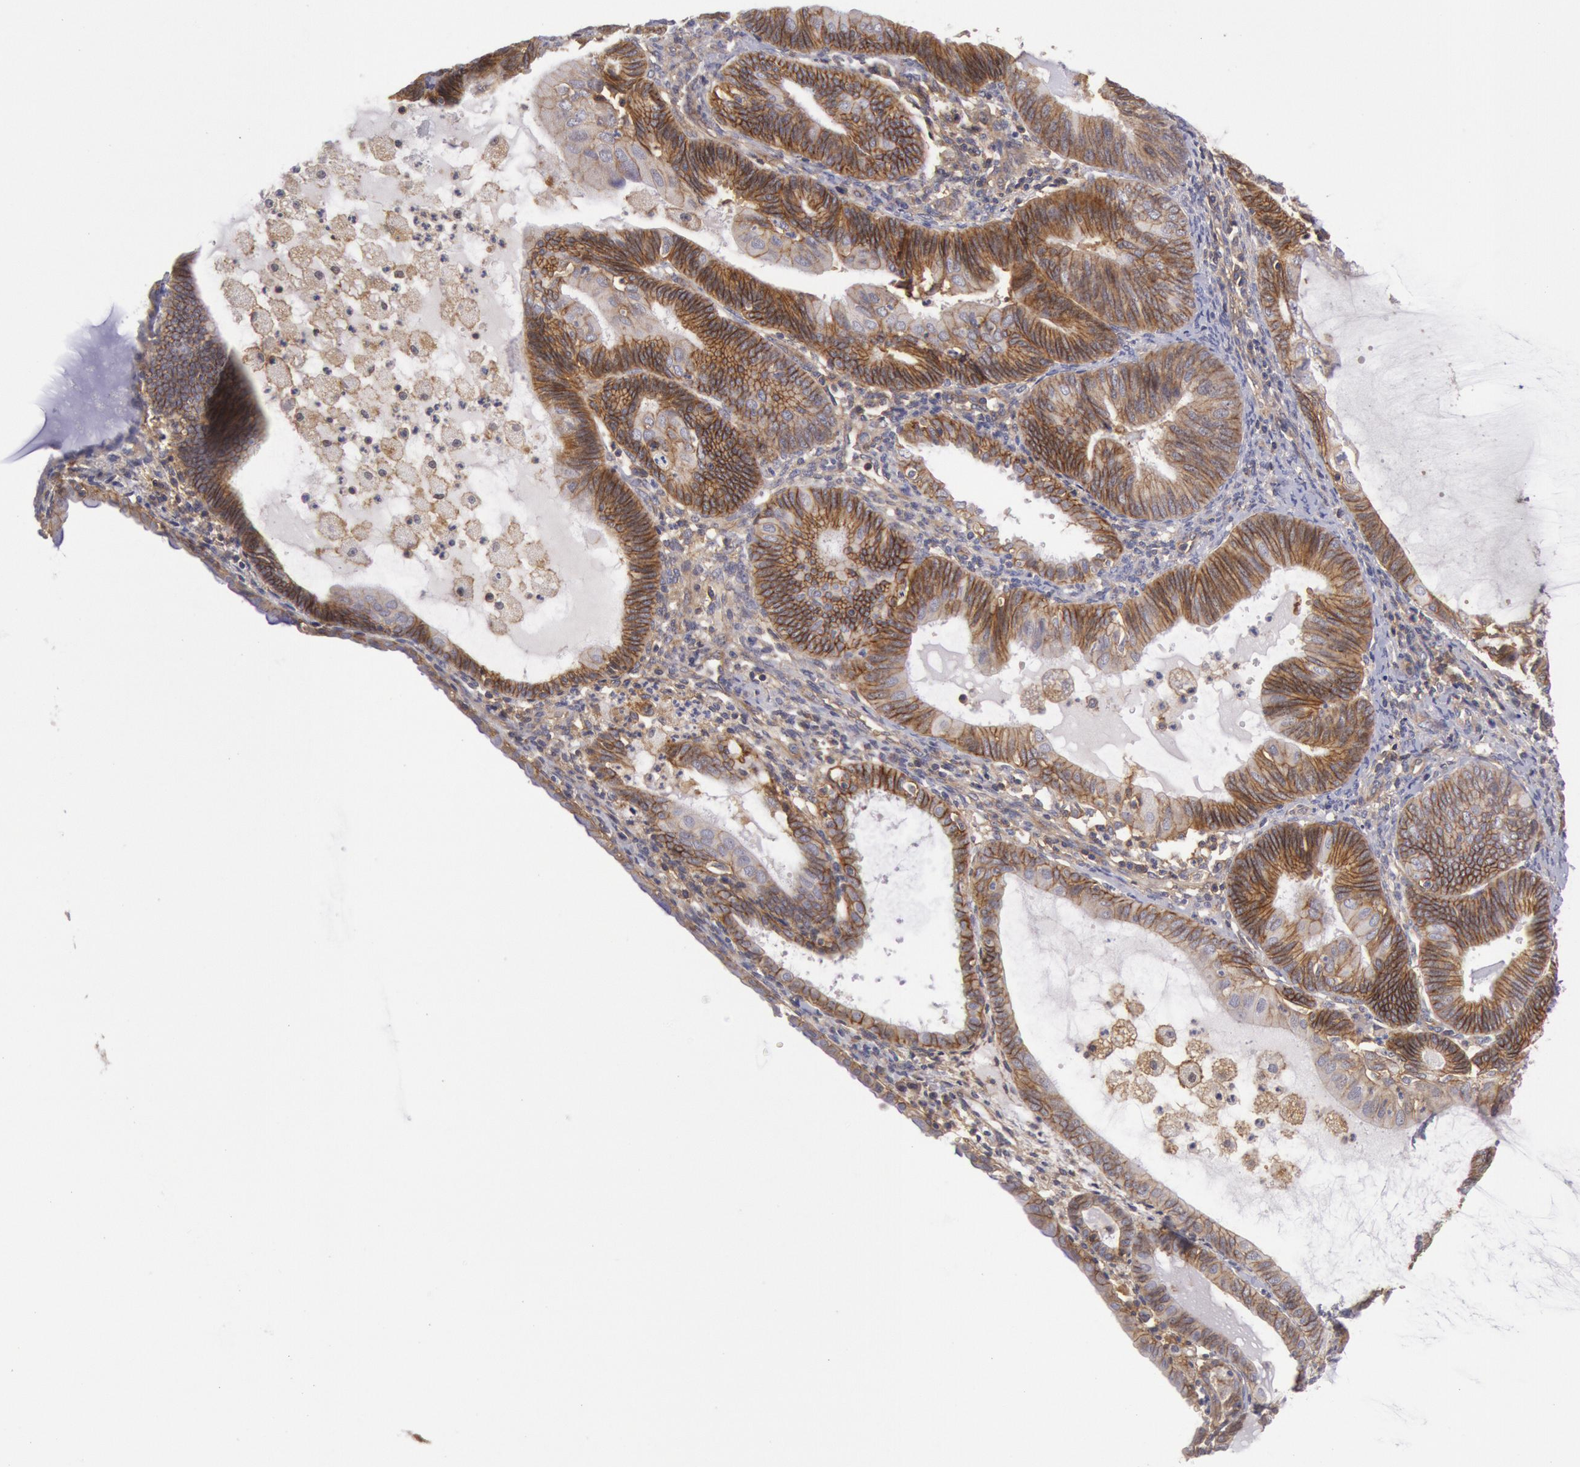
{"staining": {"intensity": "moderate", "quantity": ">75%", "location": "cytoplasmic/membranous"}, "tissue": "endometrial cancer", "cell_type": "Tumor cells", "image_type": "cancer", "snomed": [{"axis": "morphology", "description": "Adenocarcinoma, NOS"}, {"axis": "topography", "description": "Endometrium"}], "caption": "Protein expression analysis of human endometrial cancer (adenocarcinoma) reveals moderate cytoplasmic/membranous positivity in about >75% of tumor cells.", "gene": "STX4", "patient": {"sex": "female", "age": 63}}